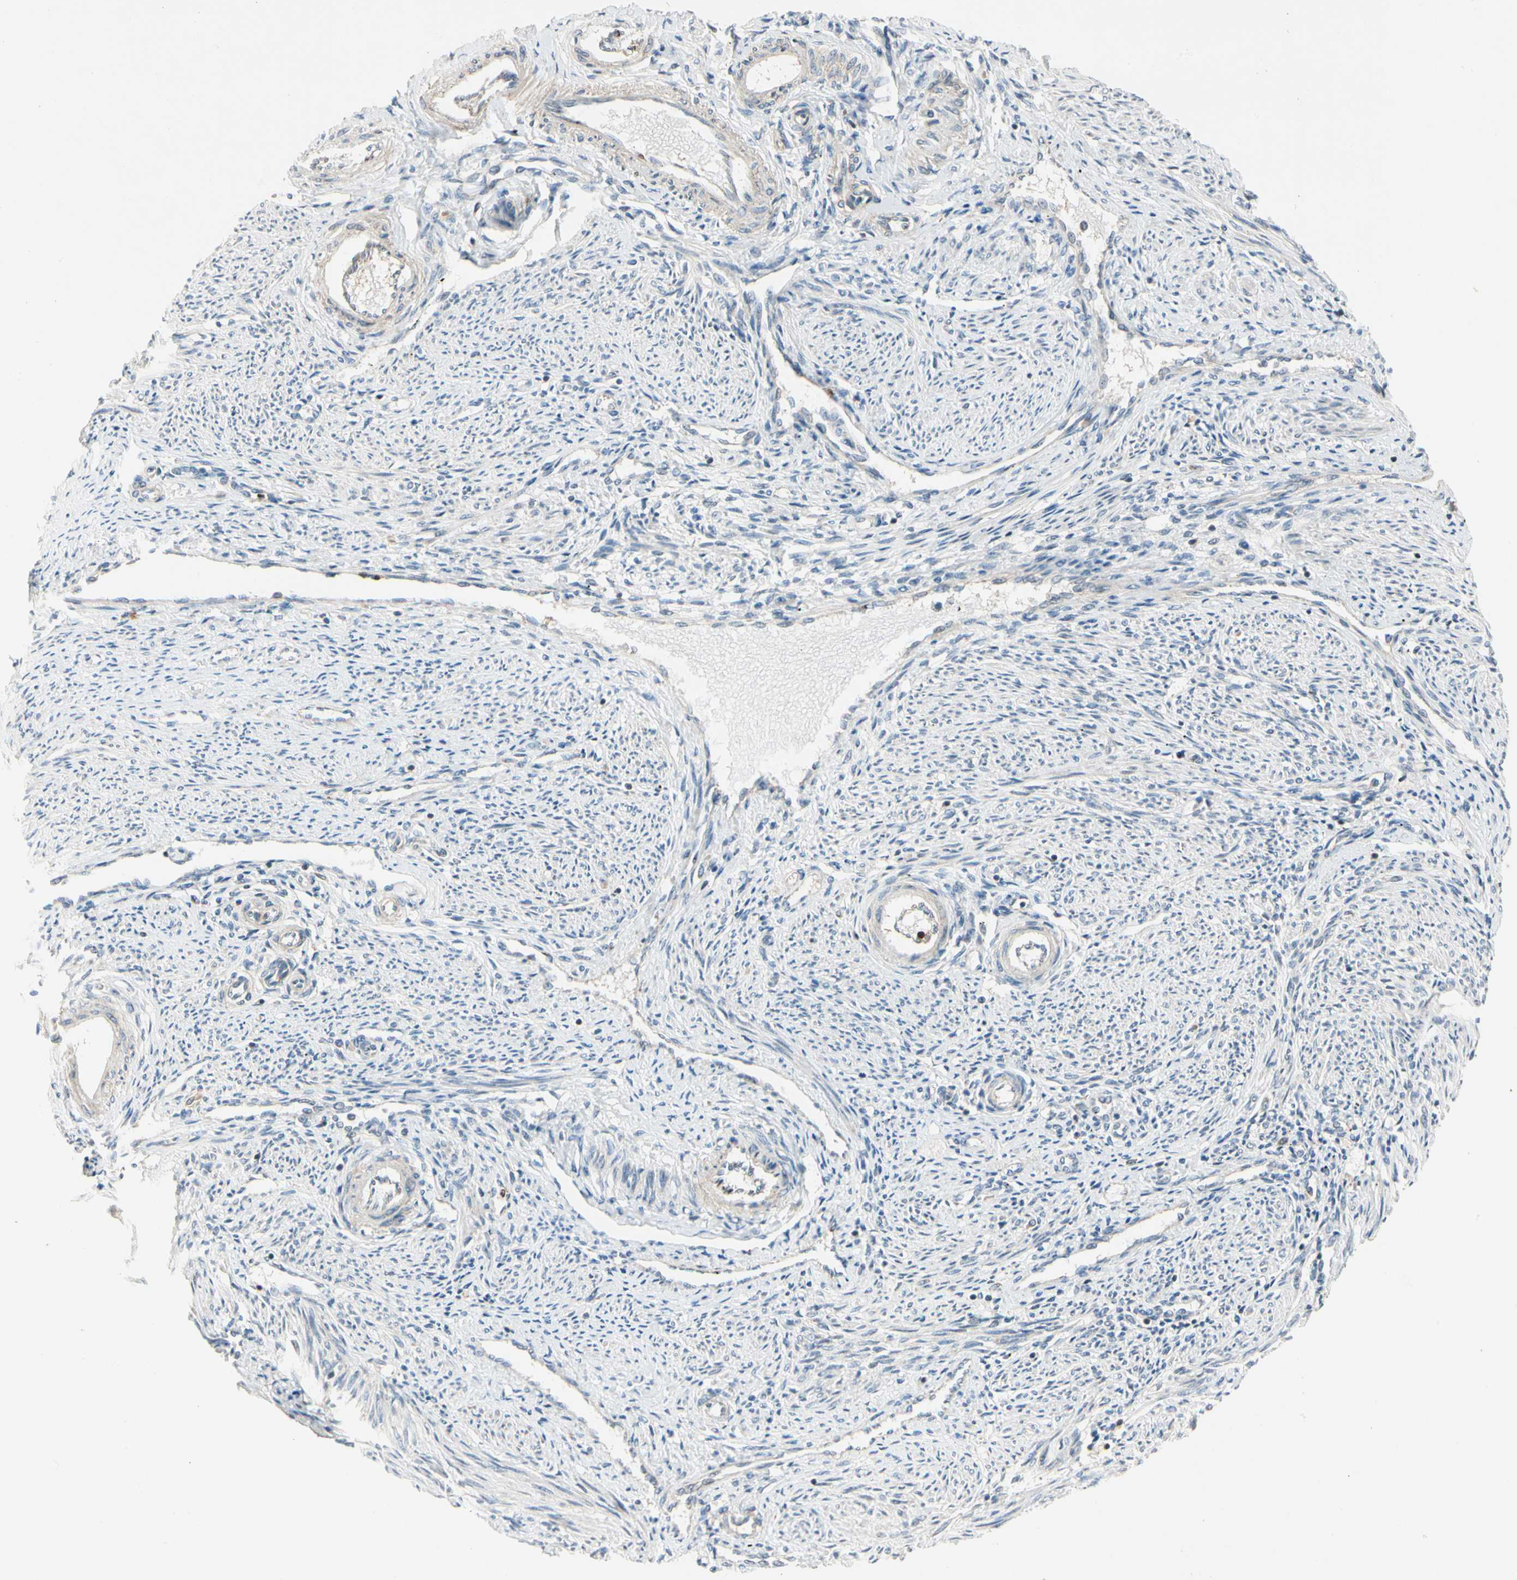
{"staining": {"intensity": "weak", "quantity": "<25%", "location": "cytoplasmic/membranous"}, "tissue": "endometrium", "cell_type": "Cells in endometrial stroma", "image_type": "normal", "snomed": [{"axis": "morphology", "description": "Normal tissue, NOS"}, {"axis": "topography", "description": "Endometrium"}], "caption": "A histopathology image of human endometrium is negative for staining in cells in endometrial stroma. (Brightfield microscopy of DAB IHC at high magnification).", "gene": "CDH6", "patient": {"sex": "female", "age": 42}}